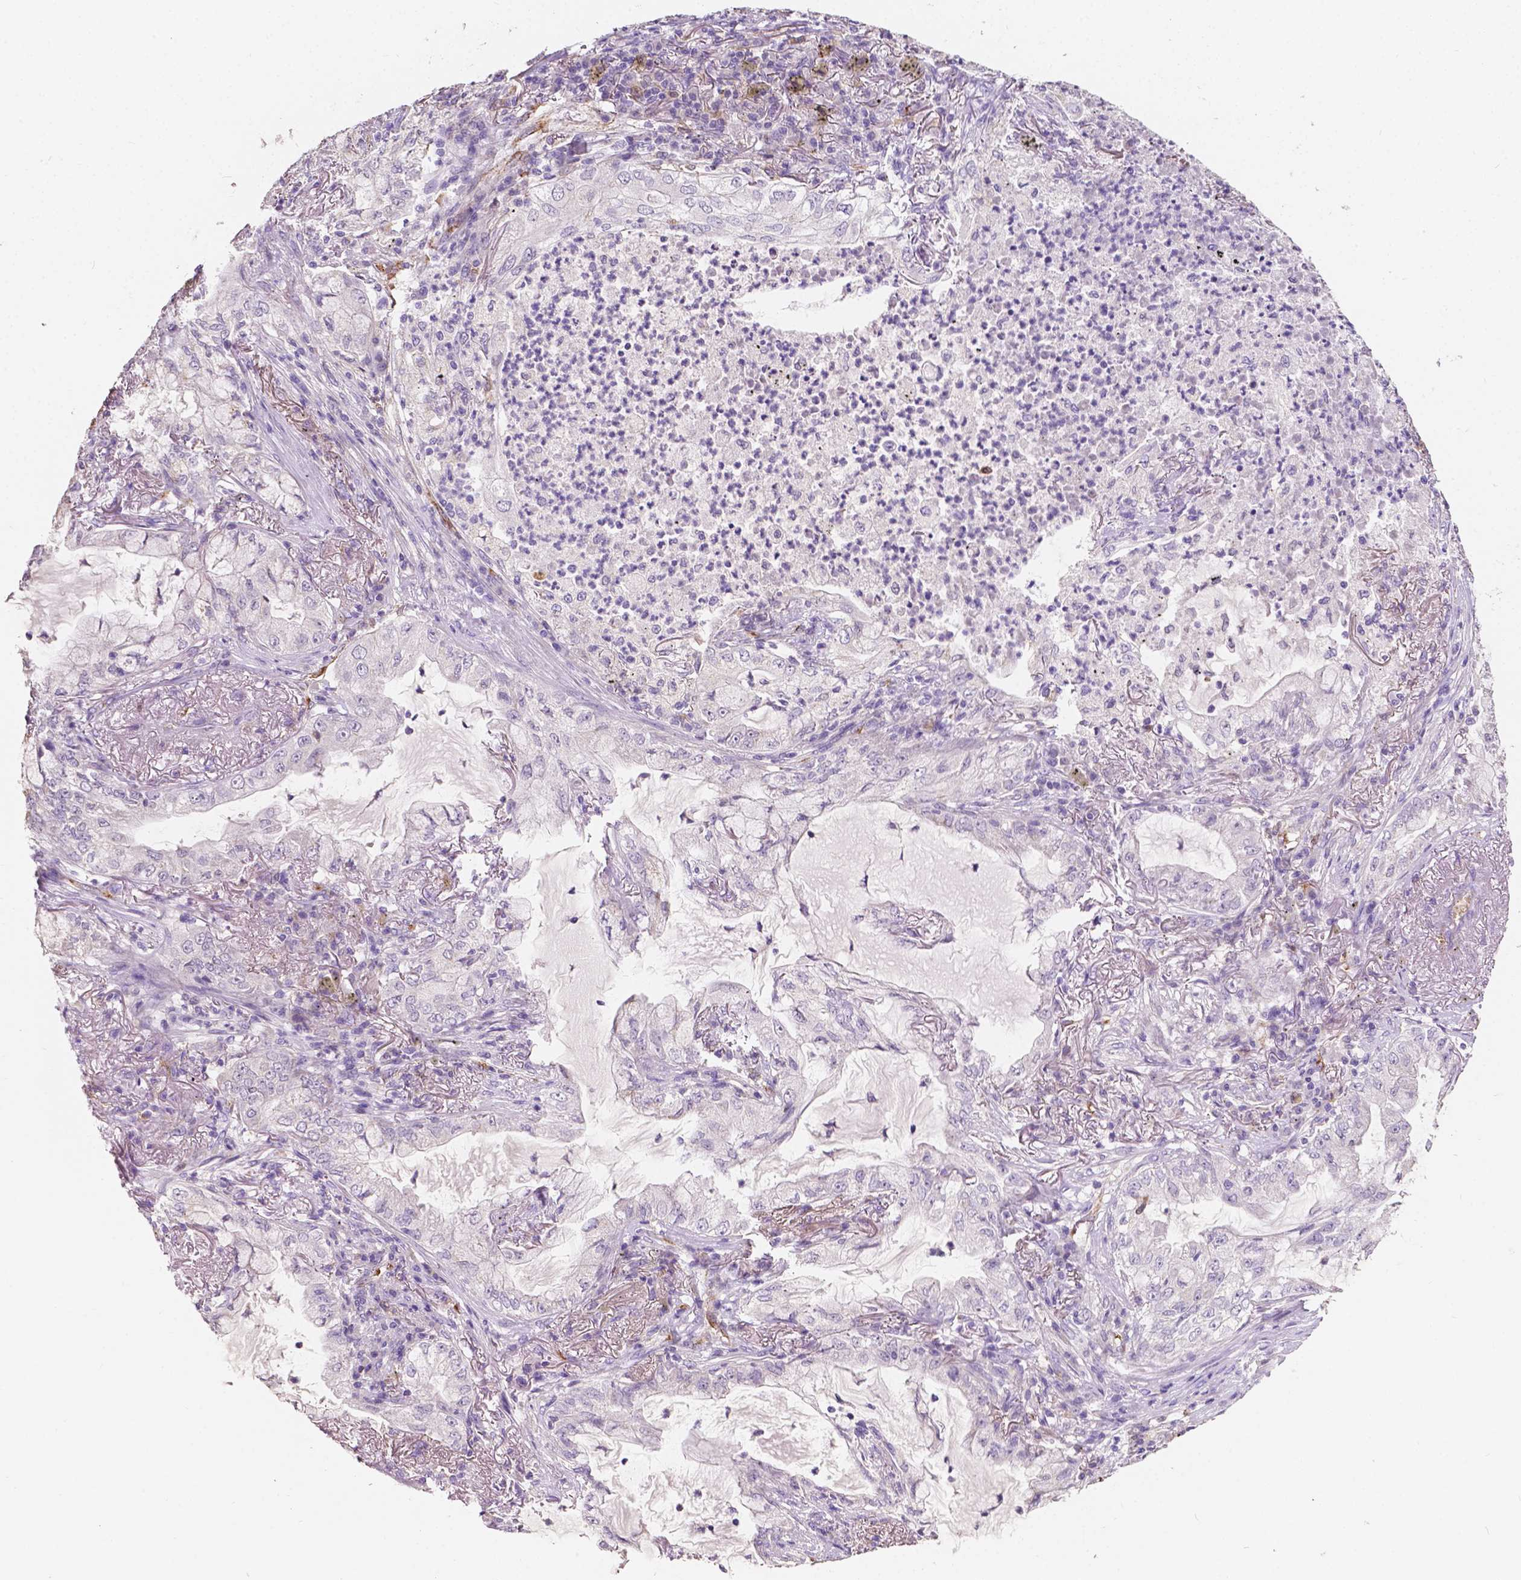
{"staining": {"intensity": "negative", "quantity": "none", "location": "none"}, "tissue": "lung cancer", "cell_type": "Tumor cells", "image_type": "cancer", "snomed": [{"axis": "morphology", "description": "Adenocarcinoma, NOS"}, {"axis": "topography", "description": "Lung"}], "caption": "Immunohistochemistry (IHC) image of adenocarcinoma (lung) stained for a protein (brown), which displays no staining in tumor cells.", "gene": "SLC22A4", "patient": {"sex": "female", "age": 73}}